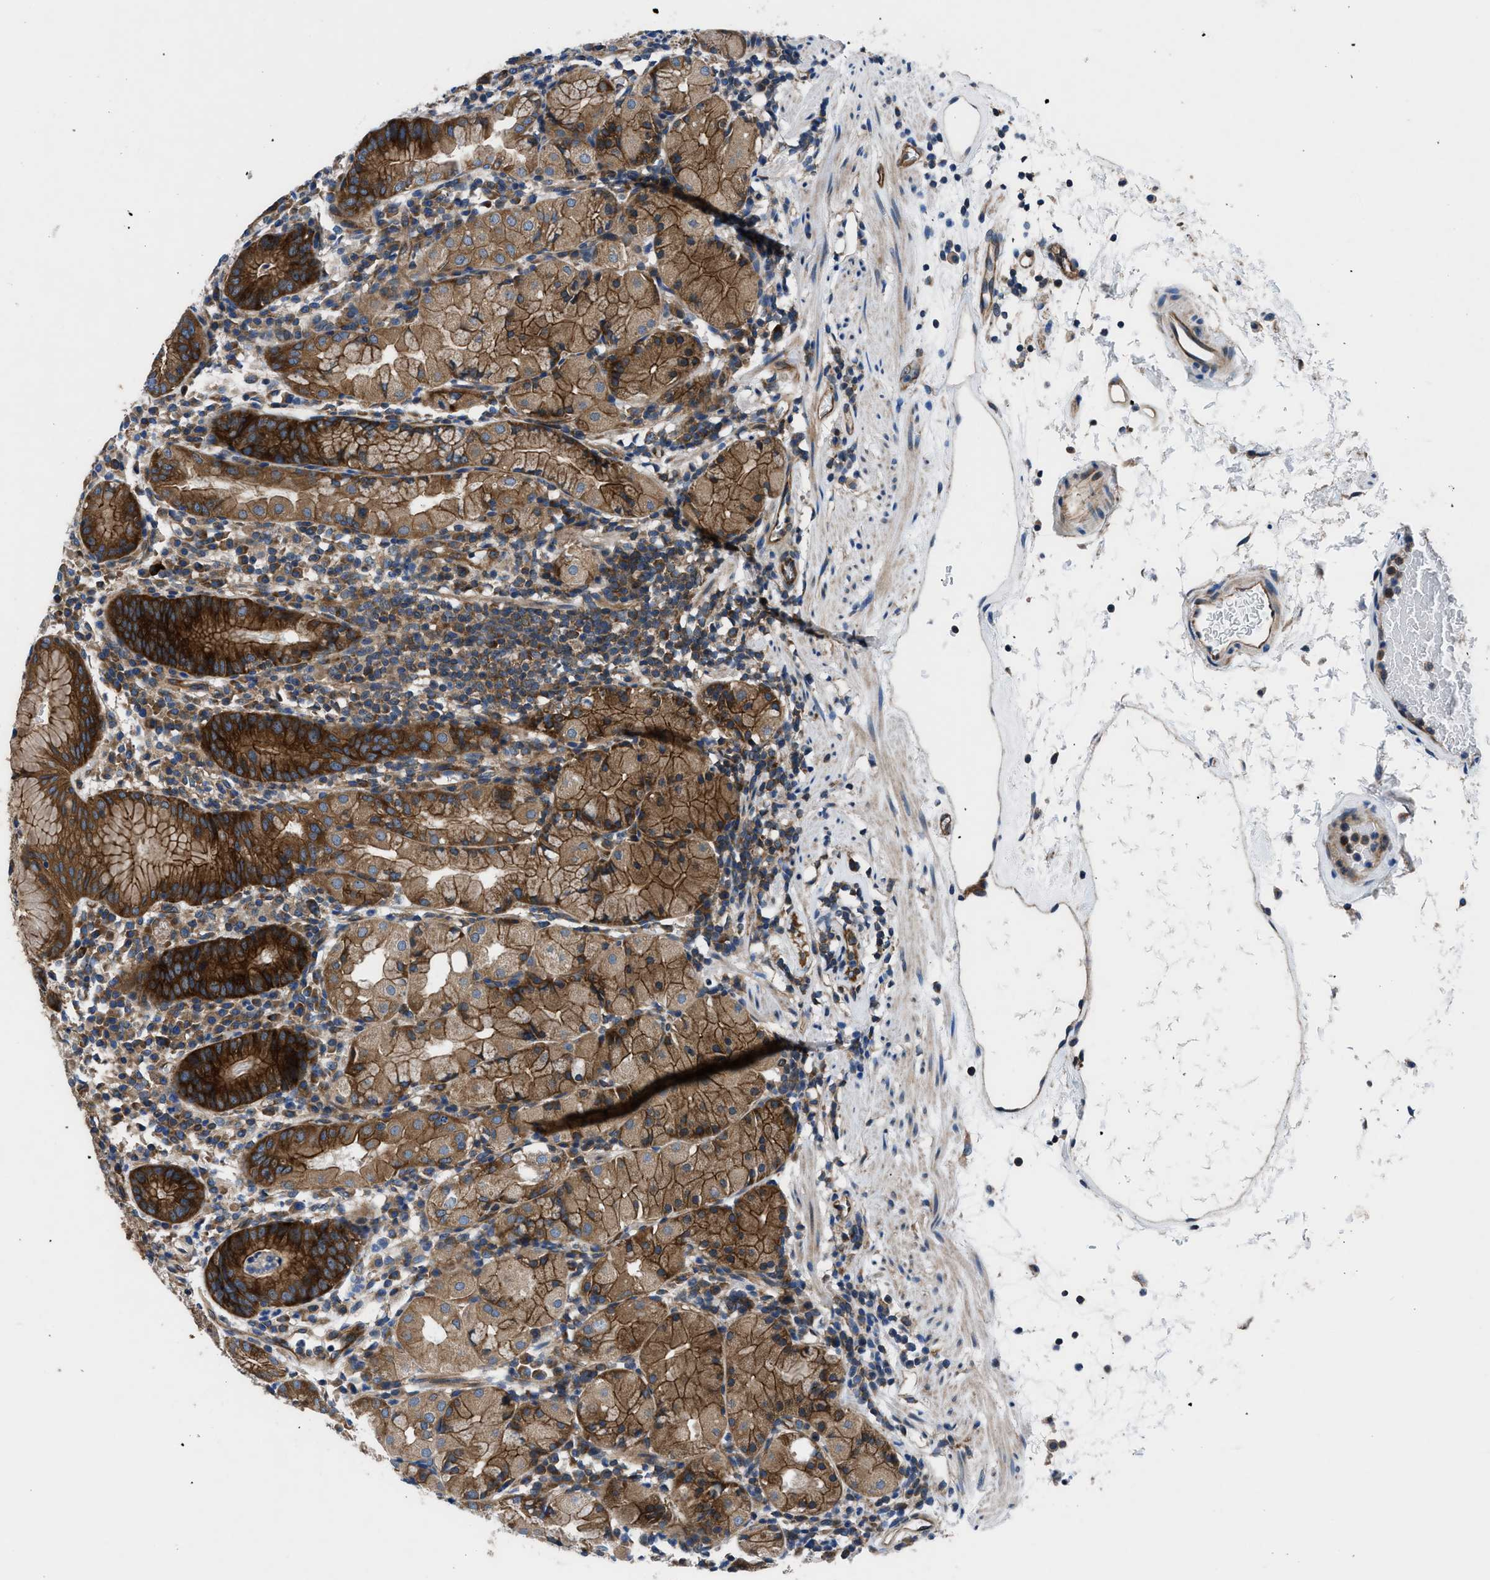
{"staining": {"intensity": "strong", "quantity": ">75%", "location": "cytoplasmic/membranous"}, "tissue": "stomach", "cell_type": "Glandular cells", "image_type": "normal", "snomed": [{"axis": "morphology", "description": "Normal tissue, NOS"}, {"axis": "topography", "description": "Stomach"}, {"axis": "topography", "description": "Stomach, lower"}], "caption": "A high-resolution micrograph shows immunohistochemistry staining of benign stomach, which shows strong cytoplasmic/membranous staining in about >75% of glandular cells. Immunohistochemistry (ihc) stains the protein of interest in brown and the nuclei are stained blue.", "gene": "TRIP4", "patient": {"sex": "female", "age": 75}}